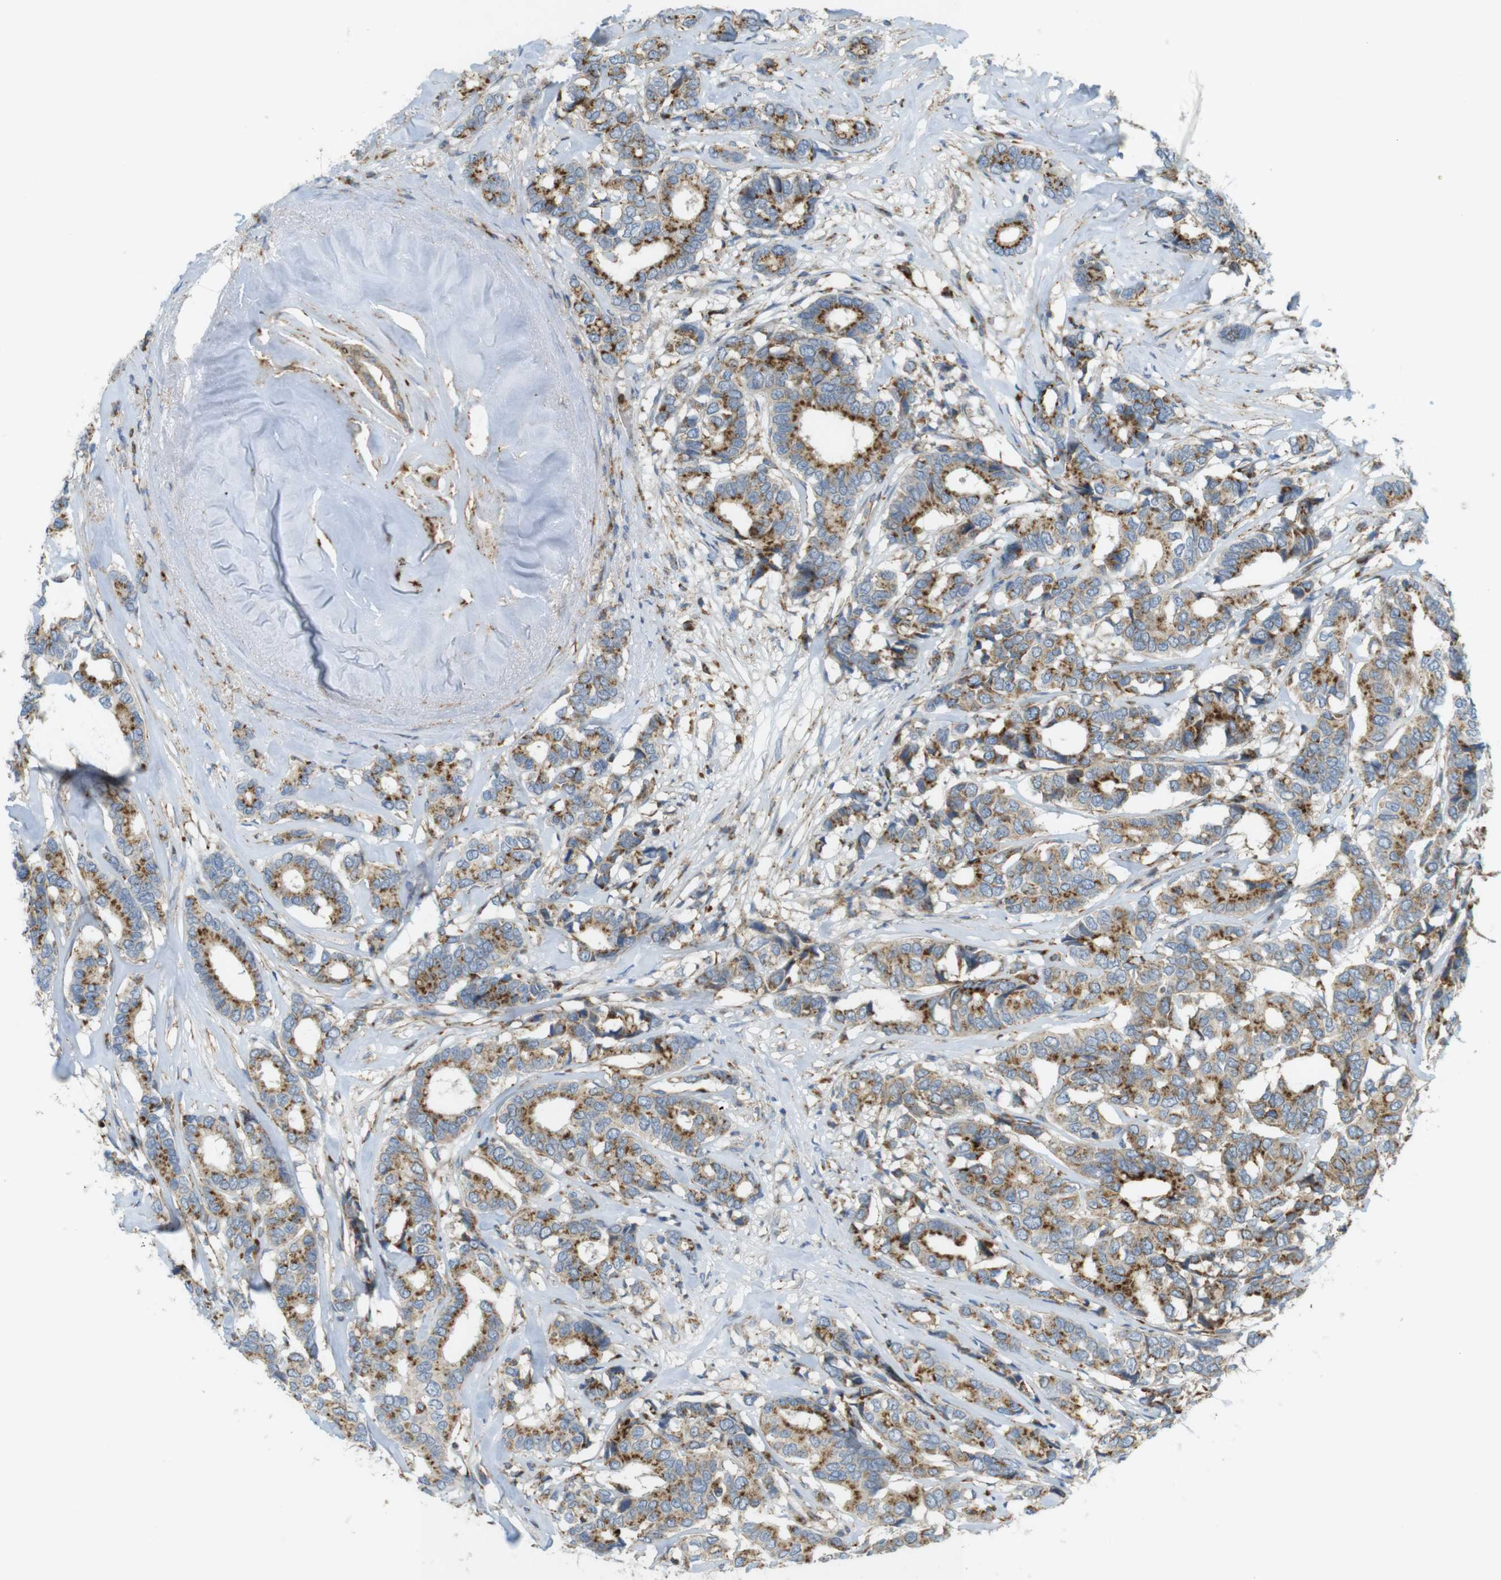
{"staining": {"intensity": "moderate", "quantity": ">75%", "location": "cytoplasmic/membranous"}, "tissue": "breast cancer", "cell_type": "Tumor cells", "image_type": "cancer", "snomed": [{"axis": "morphology", "description": "Duct carcinoma"}, {"axis": "topography", "description": "Breast"}], "caption": "Protein expression by immunohistochemistry (IHC) demonstrates moderate cytoplasmic/membranous positivity in approximately >75% of tumor cells in breast cancer.", "gene": "LAMP1", "patient": {"sex": "female", "age": 87}}